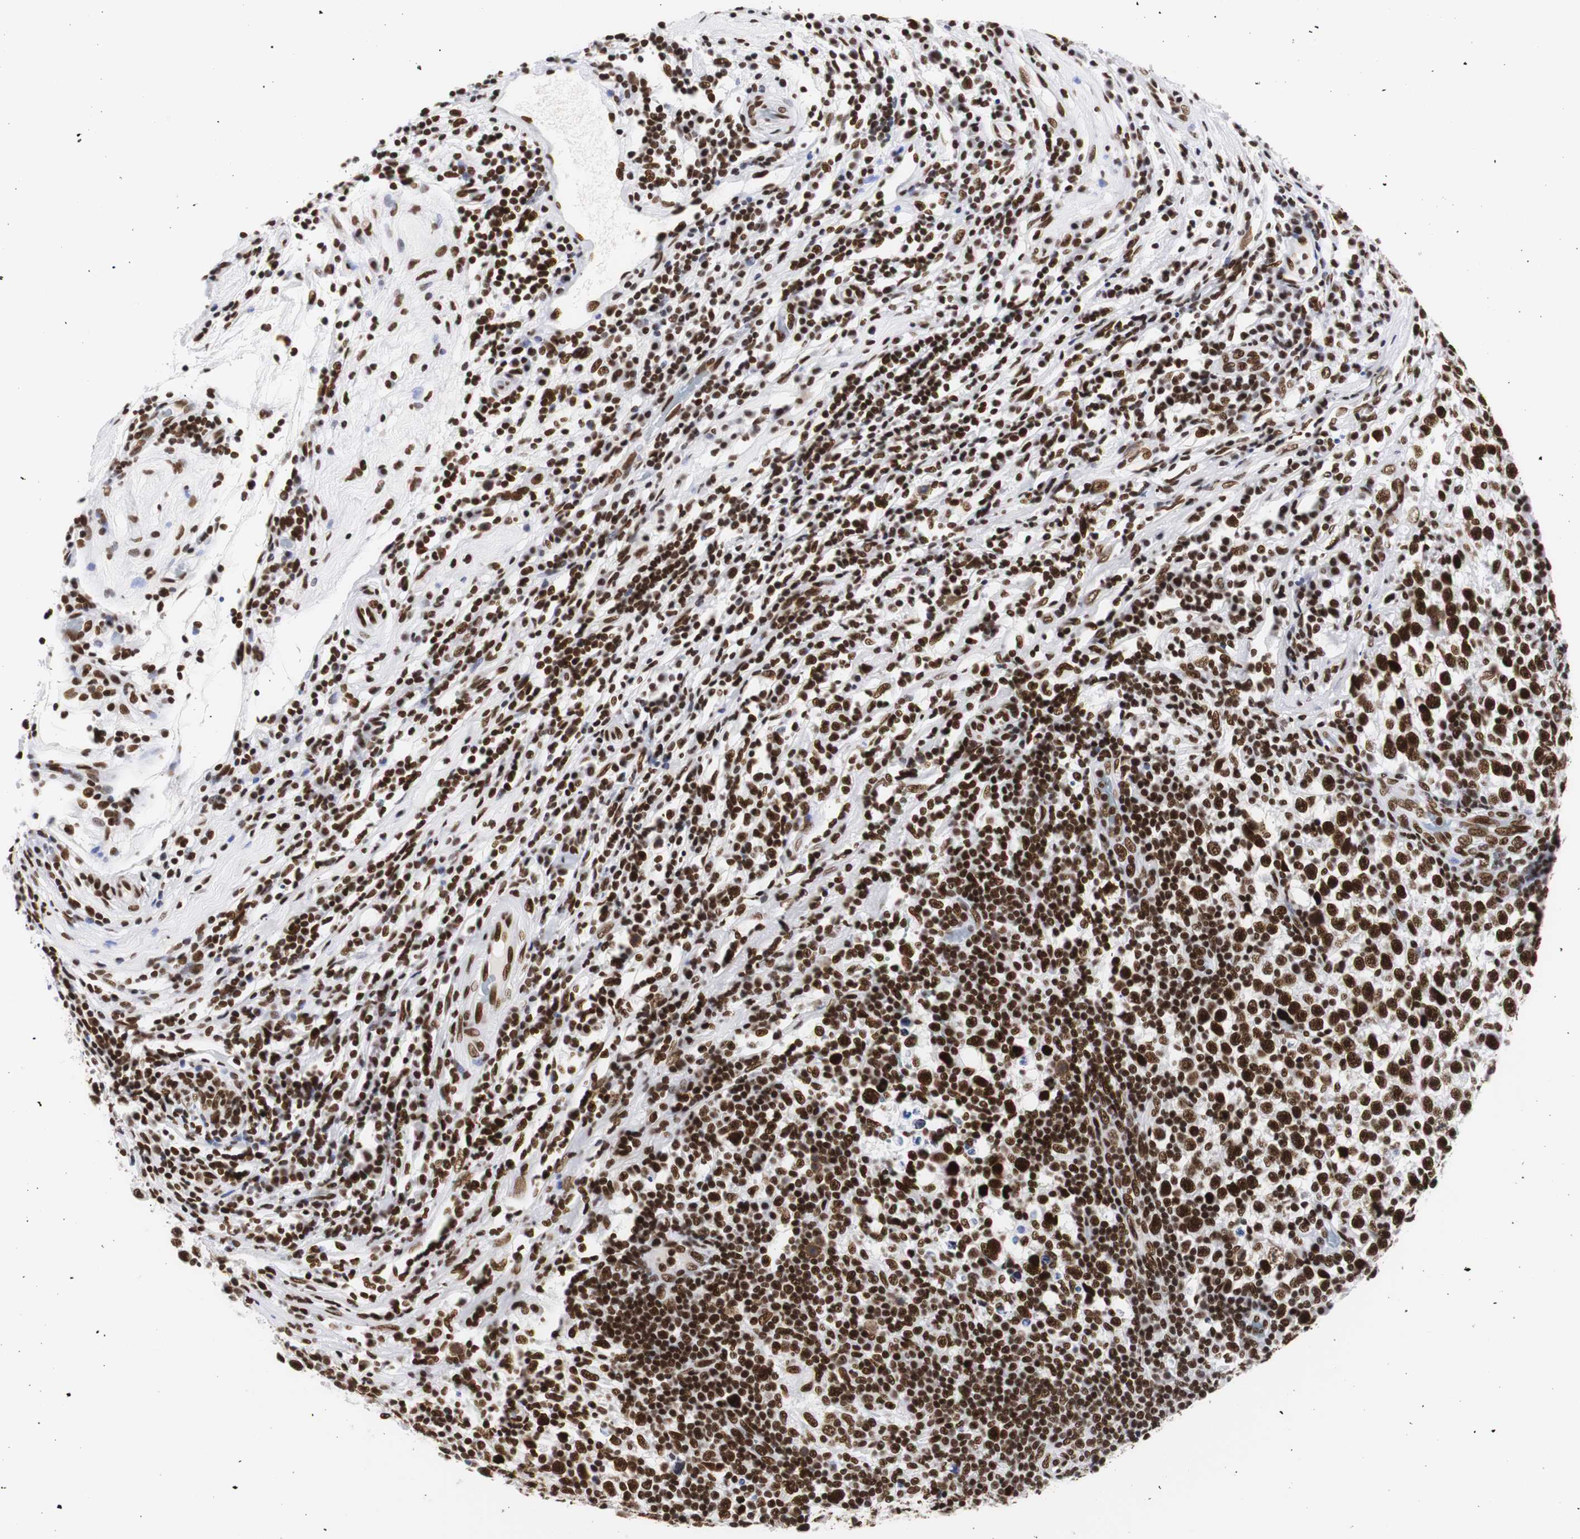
{"staining": {"intensity": "strong", "quantity": ">75%", "location": "nuclear"}, "tissue": "testis cancer", "cell_type": "Tumor cells", "image_type": "cancer", "snomed": [{"axis": "morphology", "description": "Seminoma, NOS"}, {"axis": "topography", "description": "Testis"}], "caption": "Testis seminoma was stained to show a protein in brown. There is high levels of strong nuclear staining in approximately >75% of tumor cells.", "gene": "HNRNPH2", "patient": {"sex": "male", "age": 43}}